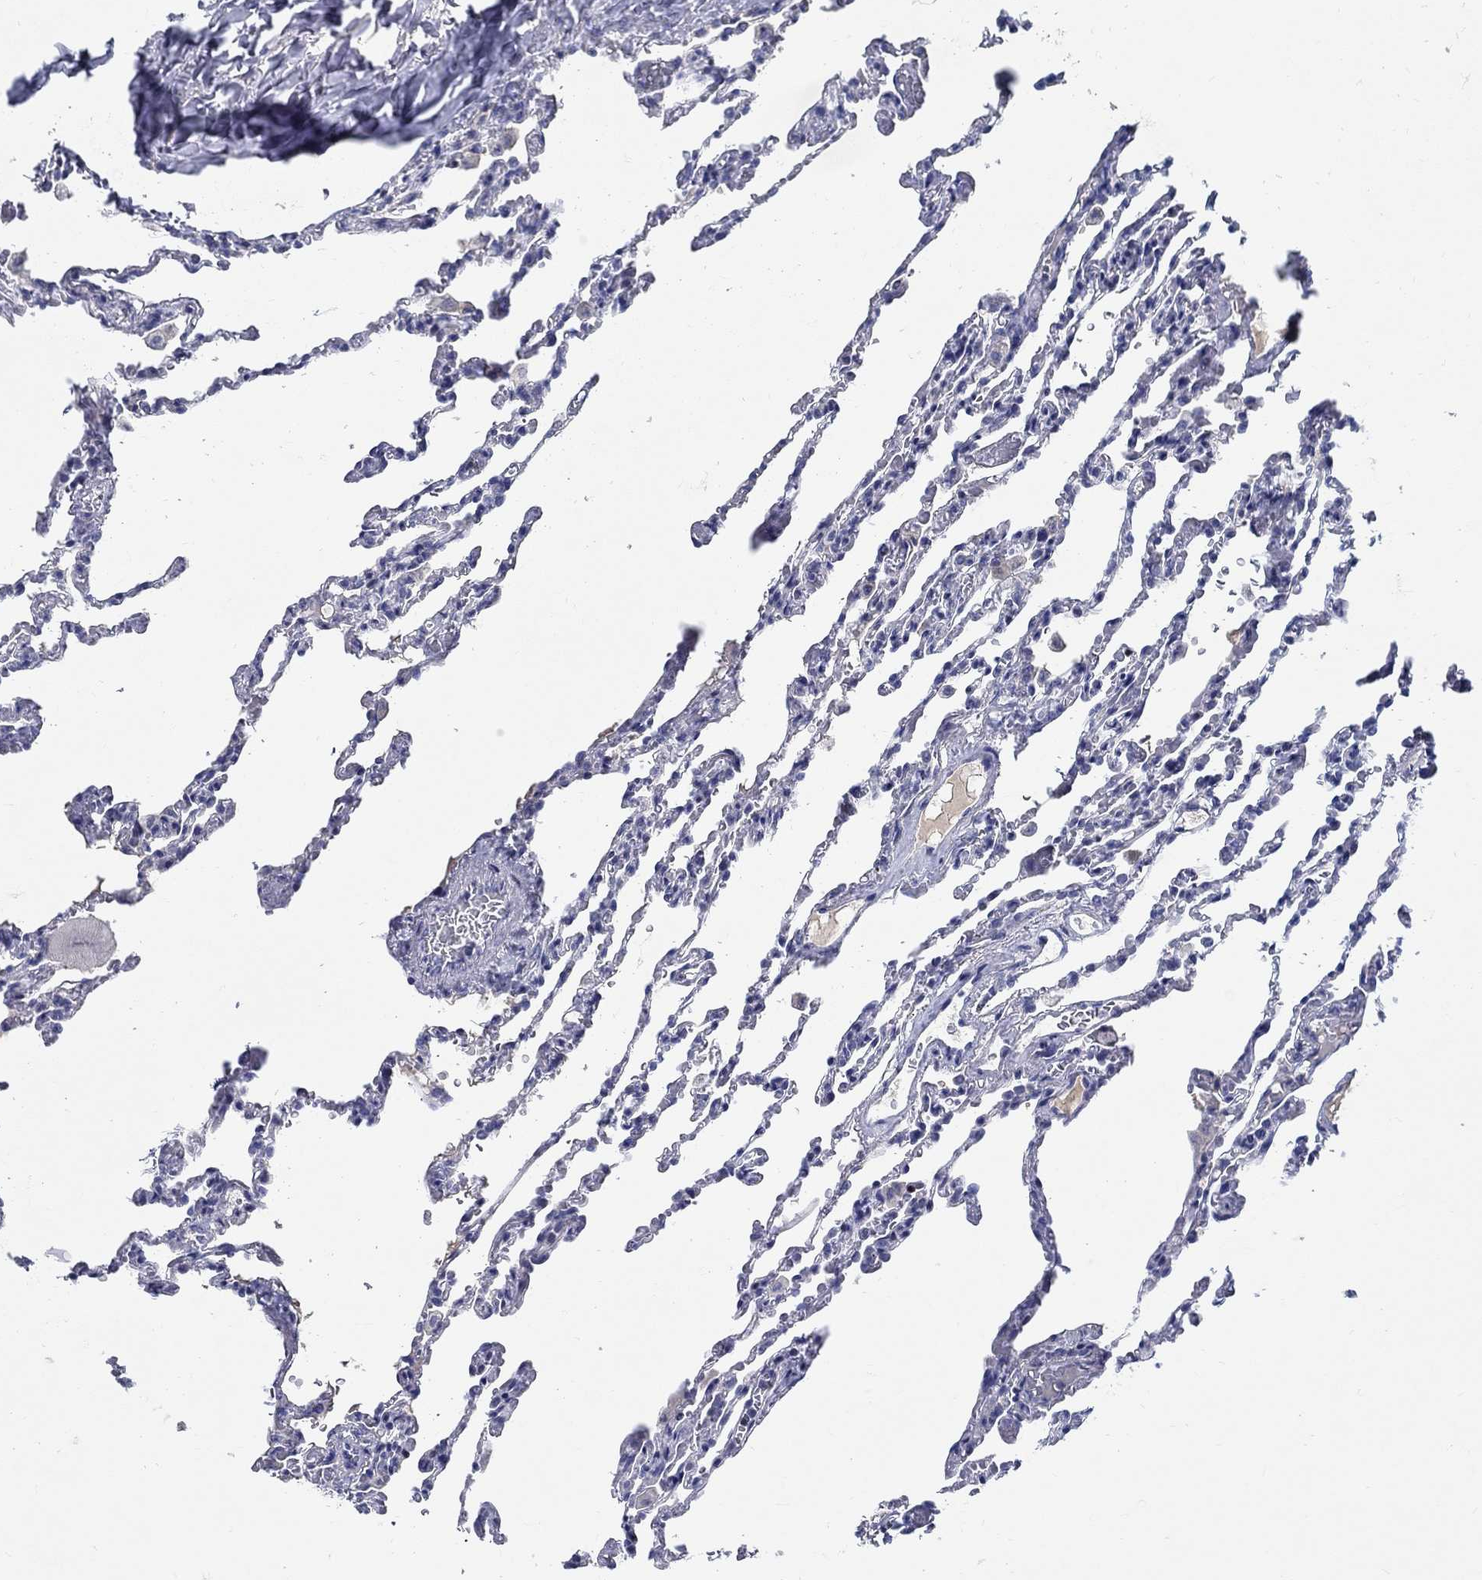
{"staining": {"intensity": "negative", "quantity": "none", "location": "none"}, "tissue": "lung", "cell_type": "Alveolar cells", "image_type": "normal", "snomed": [{"axis": "morphology", "description": "Normal tissue, NOS"}, {"axis": "topography", "description": "Lung"}], "caption": "Image shows no protein expression in alveolar cells of unremarkable lung. (Immunohistochemistry, brightfield microscopy, high magnification).", "gene": "CRYGA", "patient": {"sex": "female", "age": 43}}